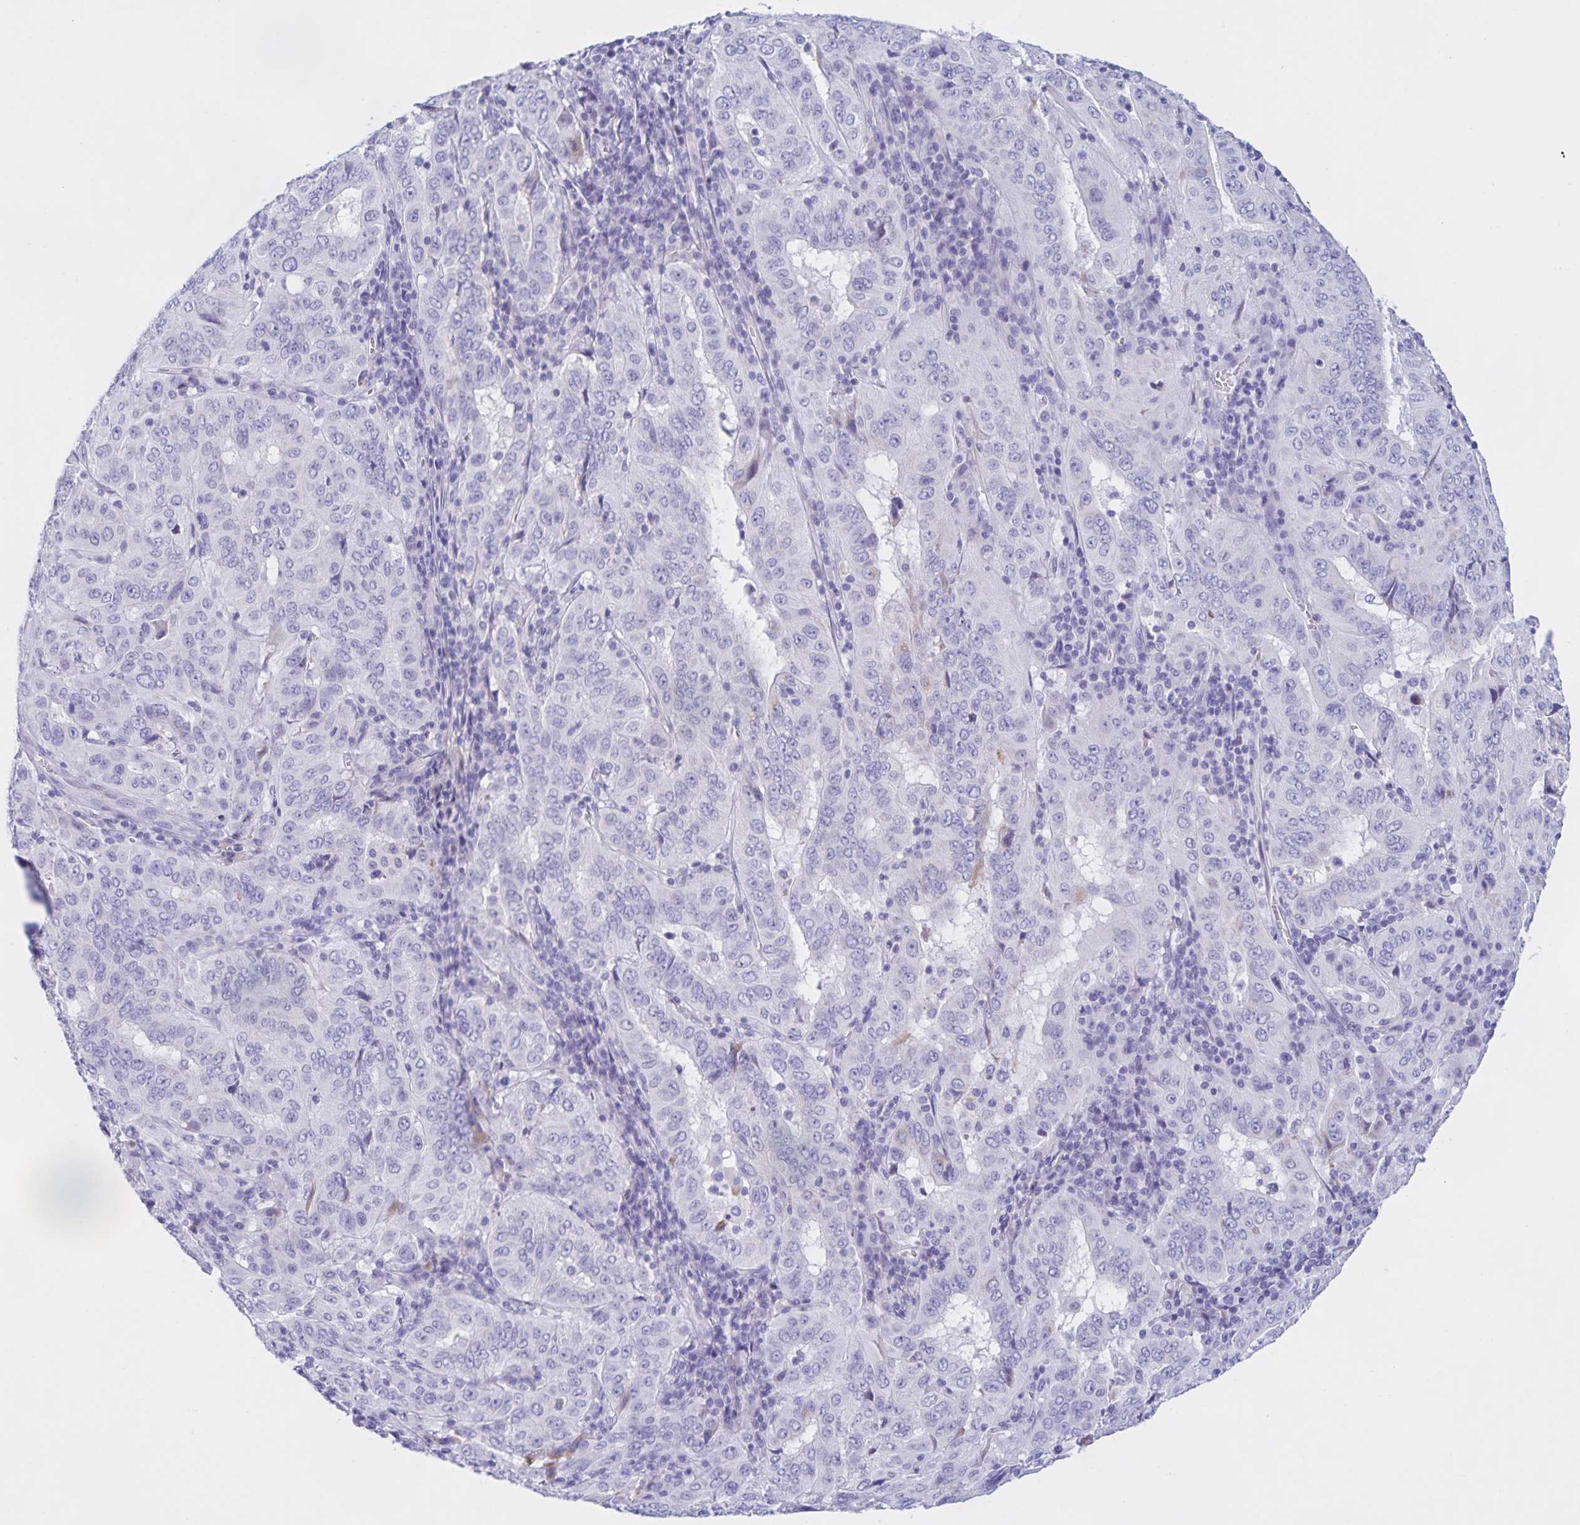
{"staining": {"intensity": "negative", "quantity": "none", "location": "none"}, "tissue": "pancreatic cancer", "cell_type": "Tumor cells", "image_type": "cancer", "snomed": [{"axis": "morphology", "description": "Adenocarcinoma, NOS"}, {"axis": "topography", "description": "Pancreas"}], "caption": "An image of pancreatic cancer stained for a protein exhibits no brown staining in tumor cells. (Brightfield microscopy of DAB (3,3'-diaminobenzidine) immunohistochemistry (IHC) at high magnification).", "gene": "CATSPER4", "patient": {"sex": "male", "age": 63}}